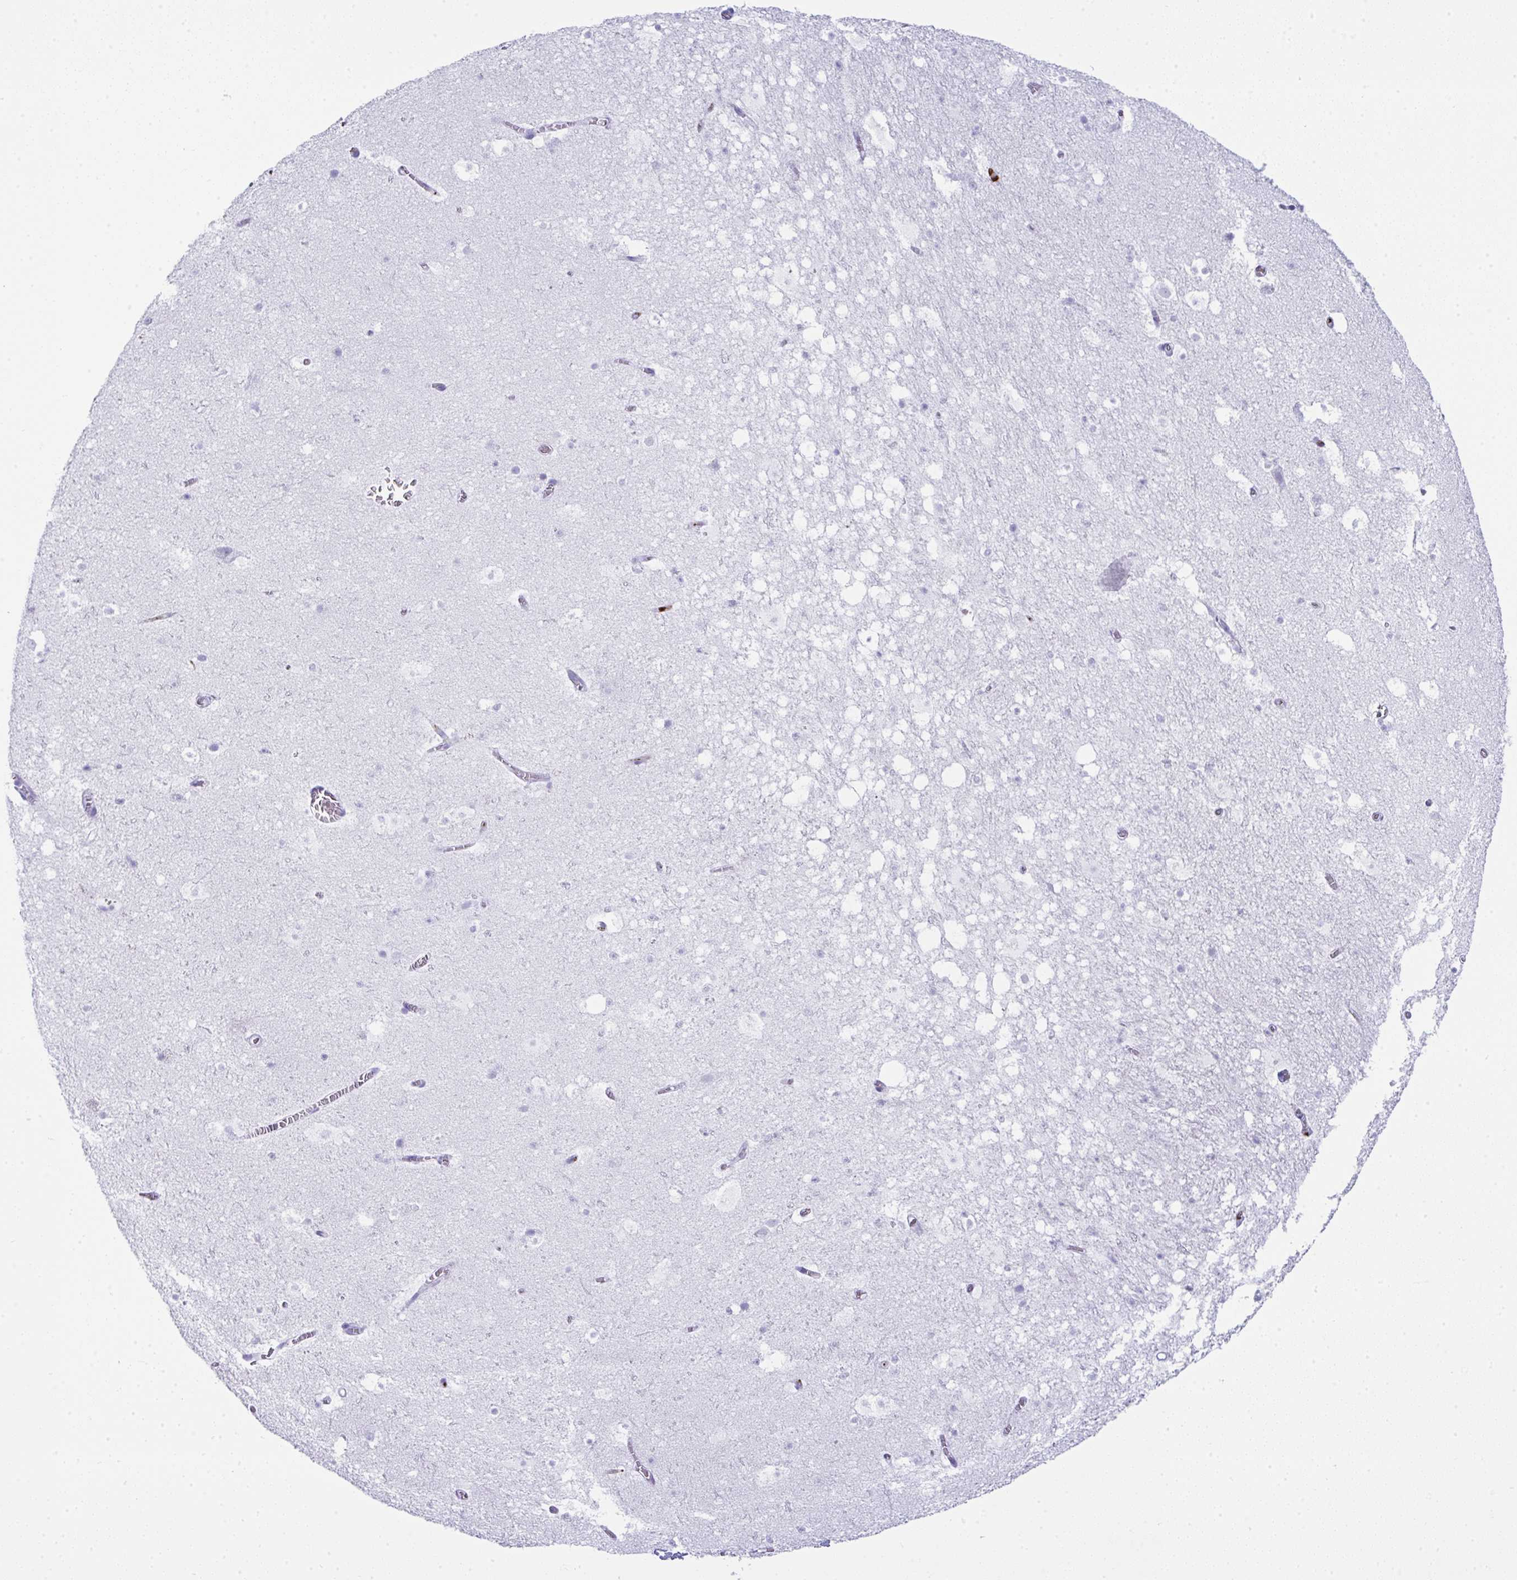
{"staining": {"intensity": "negative", "quantity": "none", "location": "none"}, "tissue": "hippocampus", "cell_type": "Glial cells", "image_type": "normal", "snomed": [{"axis": "morphology", "description": "Normal tissue, NOS"}, {"axis": "topography", "description": "Hippocampus"}], "caption": "The histopathology image demonstrates no significant expression in glial cells of hippocampus.", "gene": "JCHAIN", "patient": {"sex": "female", "age": 42}}